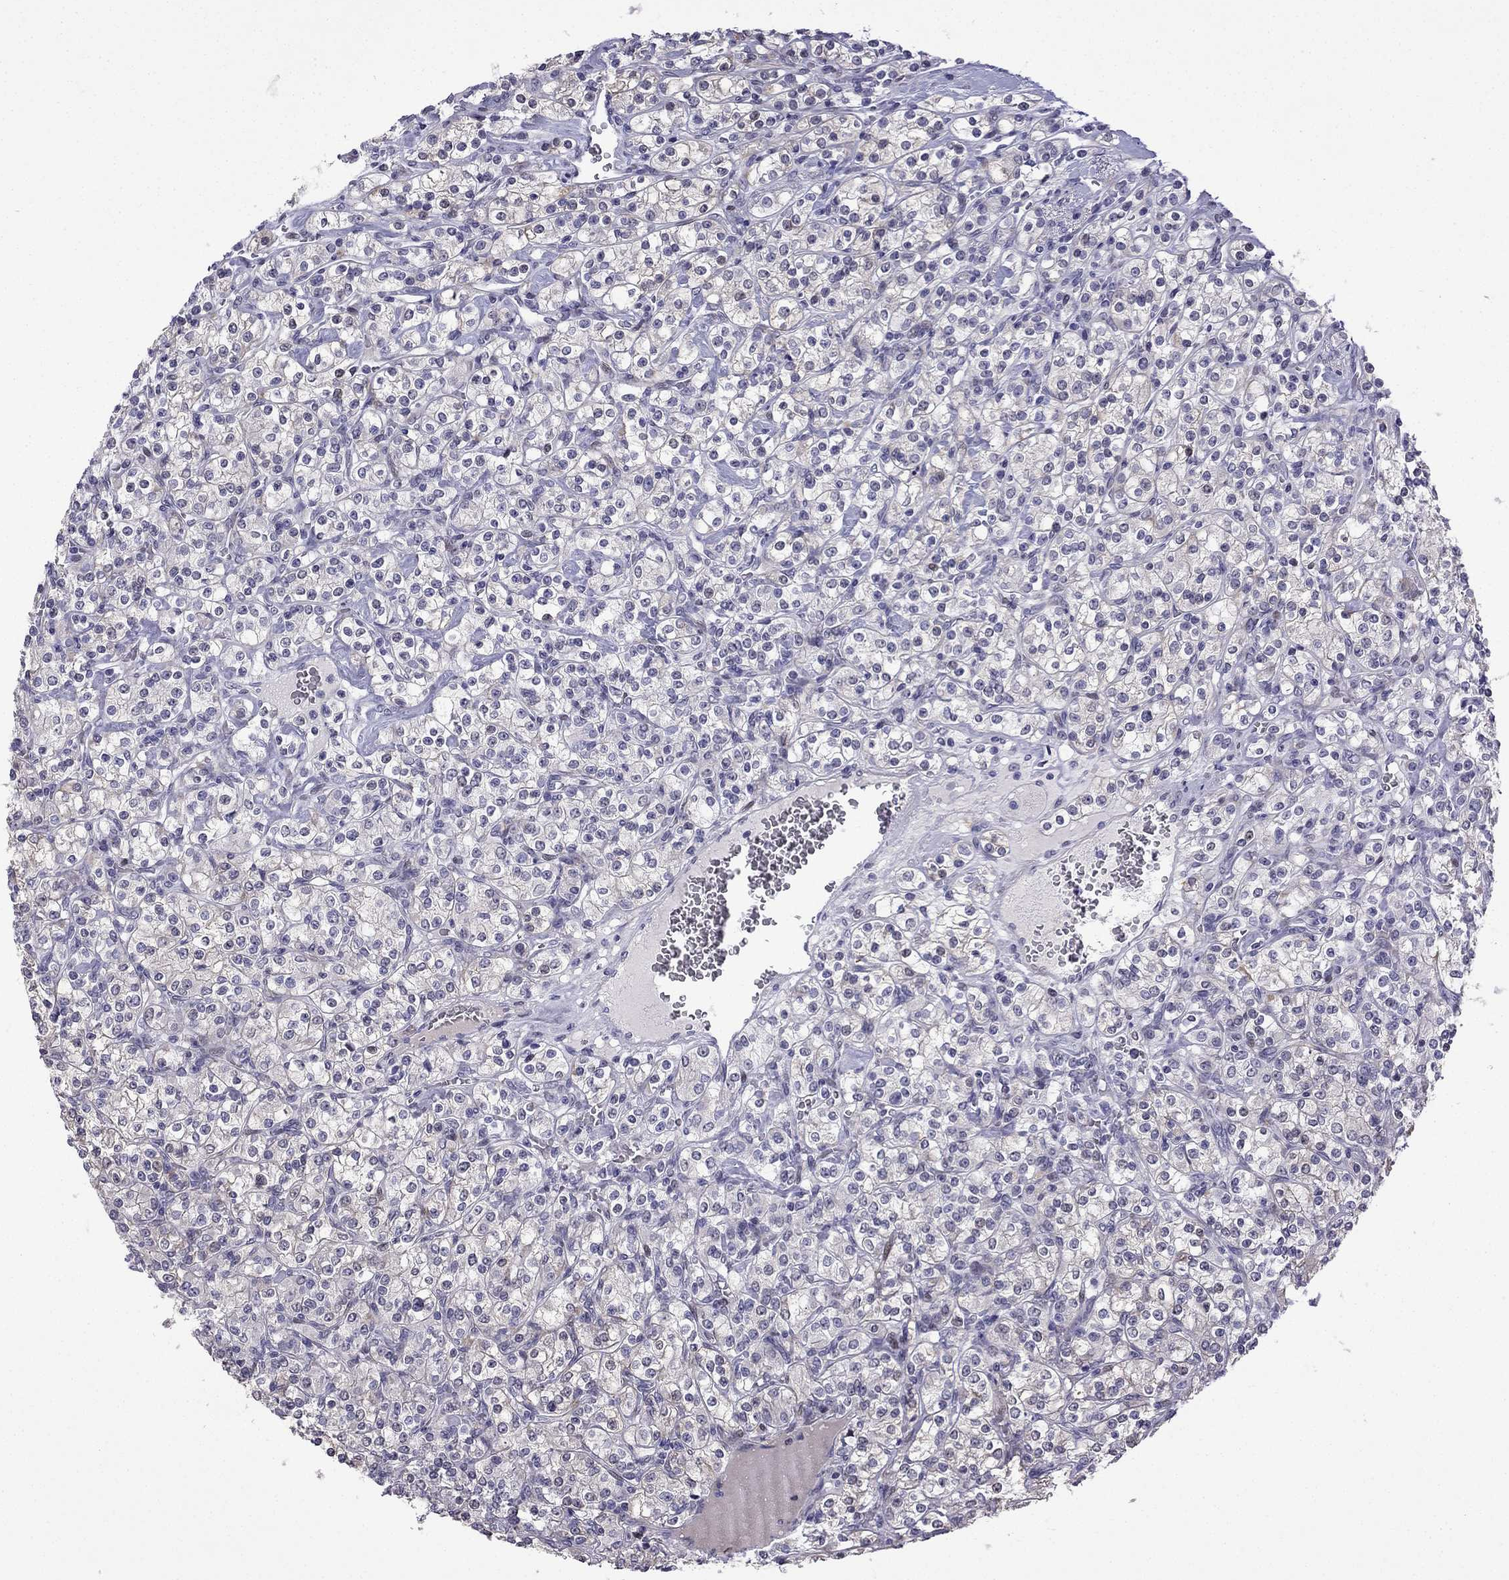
{"staining": {"intensity": "negative", "quantity": "none", "location": "none"}, "tissue": "renal cancer", "cell_type": "Tumor cells", "image_type": "cancer", "snomed": [{"axis": "morphology", "description": "Adenocarcinoma, NOS"}, {"axis": "topography", "description": "Kidney"}], "caption": "This photomicrograph is of renal cancer (adenocarcinoma) stained with IHC to label a protein in brown with the nuclei are counter-stained blue. There is no positivity in tumor cells.", "gene": "CFAP70", "patient": {"sex": "male", "age": 77}}